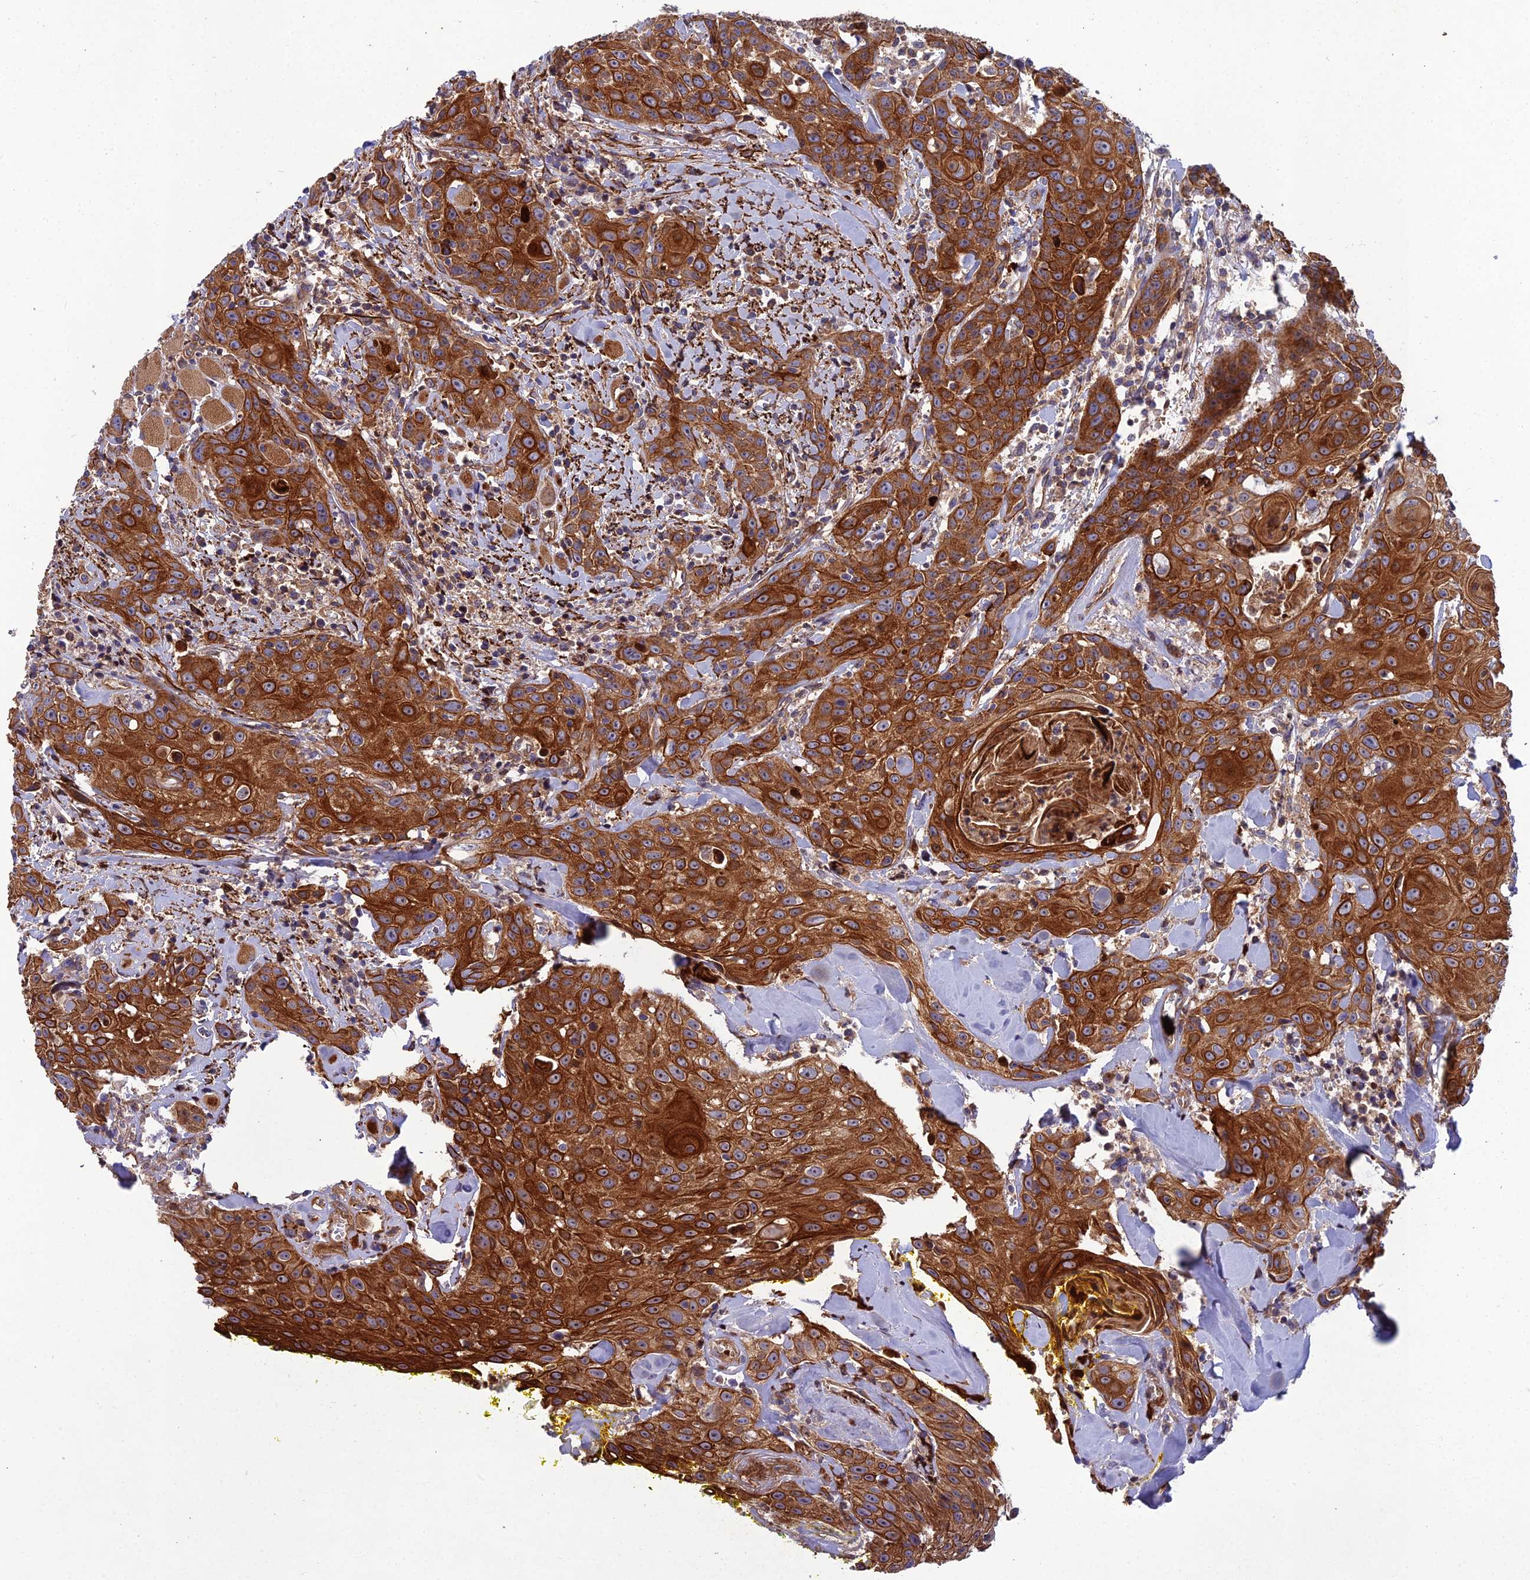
{"staining": {"intensity": "strong", "quantity": ">75%", "location": "cytoplasmic/membranous"}, "tissue": "head and neck cancer", "cell_type": "Tumor cells", "image_type": "cancer", "snomed": [{"axis": "morphology", "description": "Squamous cell carcinoma, NOS"}, {"axis": "topography", "description": "Oral tissue"}, {"axis": "topography", "description": "Head-Neck"}], "caption": "Brown immunohistochemical staining in head and neck squamous cell carcinoma exhibits strong cytoplasmic/membranous staining in approximately >75% of tumor cells.", "gene": "RALGAPA2", "patient": {"sex": "female", "age": 82}}